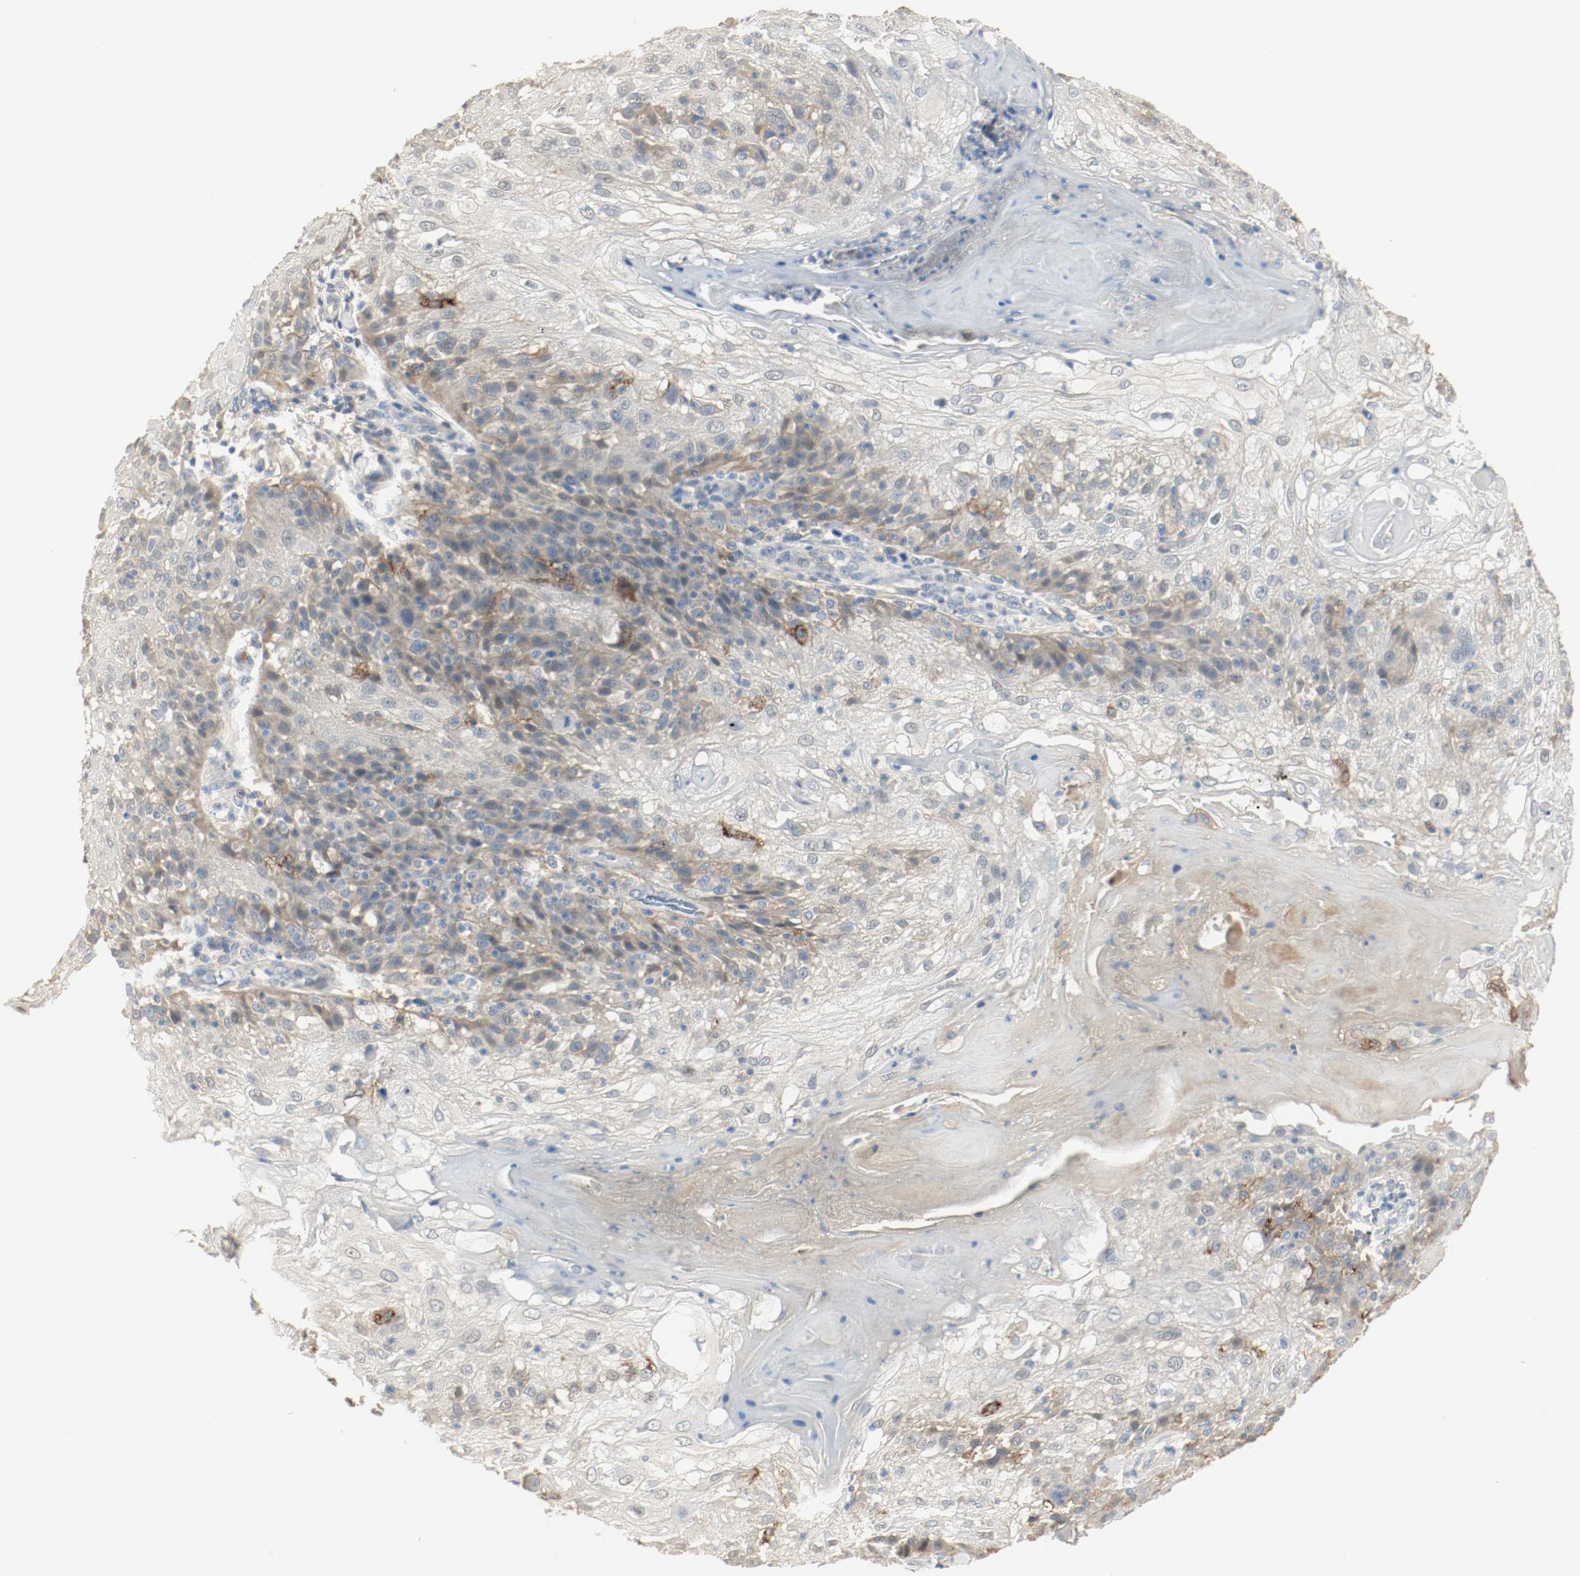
{"staining": {"intensity": "weak", "quantity": "25%-75%", "location": "cytoplasmic/membranous"}, "tissue": "skin cancer", "cell_type": "Tumor cells", "image_type": "cancer", "snomed": [{"axis": "morphology", "description": "Normal tissue, NOS"}, {"axis": "morphology", "description": "Squamous cell carcinoma, NOS"}, {"axis": "topography", "description": "Skin"}], "caption": "A micrograph showing weak cytoplasmic/membranous expression in approximately 25%-75% of tumor cells in skin cancer (squamous cell carcinoma), as visualized by brown immunohistochemical staining.", "gene": "MELTF", "patient": {"sex": "female", "age": 83}}